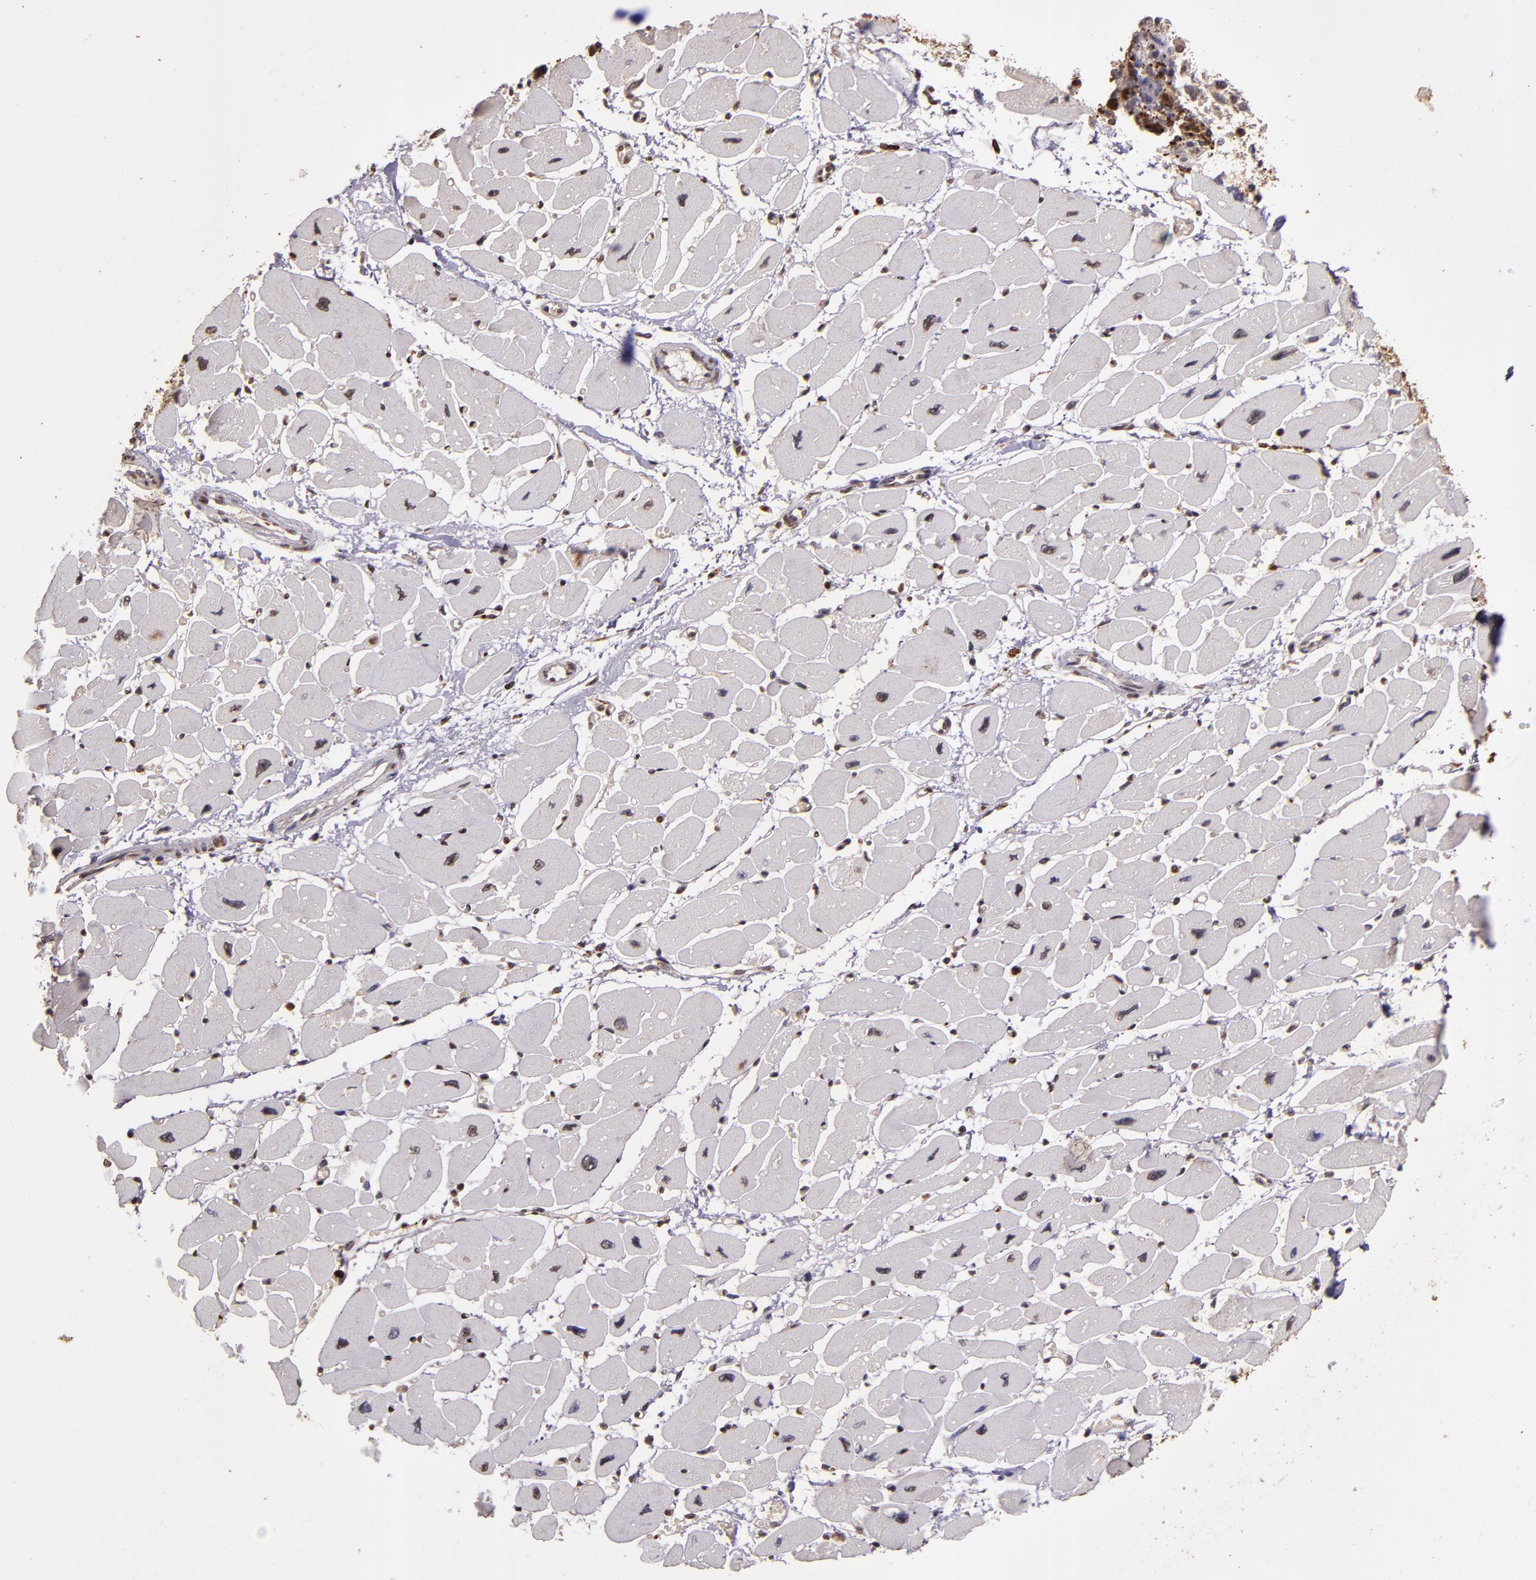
{"staining": {"intensity": "negative", "quantity": "none", "location": "none"}, "tissue": "heart muscle", "cell_type": "Cardiomyocytes", "image_type": "normal", "snomed": [{"axis": "morphology", "description": "Normal tissue, NOS"}, {"axis": "topography", "description": "Heart"}], "caption": "Immunohistochemical staining of benign heart muscle exhibits no significant expression in cardiomyocytes. (DAB (3,3'-diaminobenzidine) immunohistochemistry, high magnification).", "gene": "SLC2A3", "patient": {"sex": "female", "age": 54}}